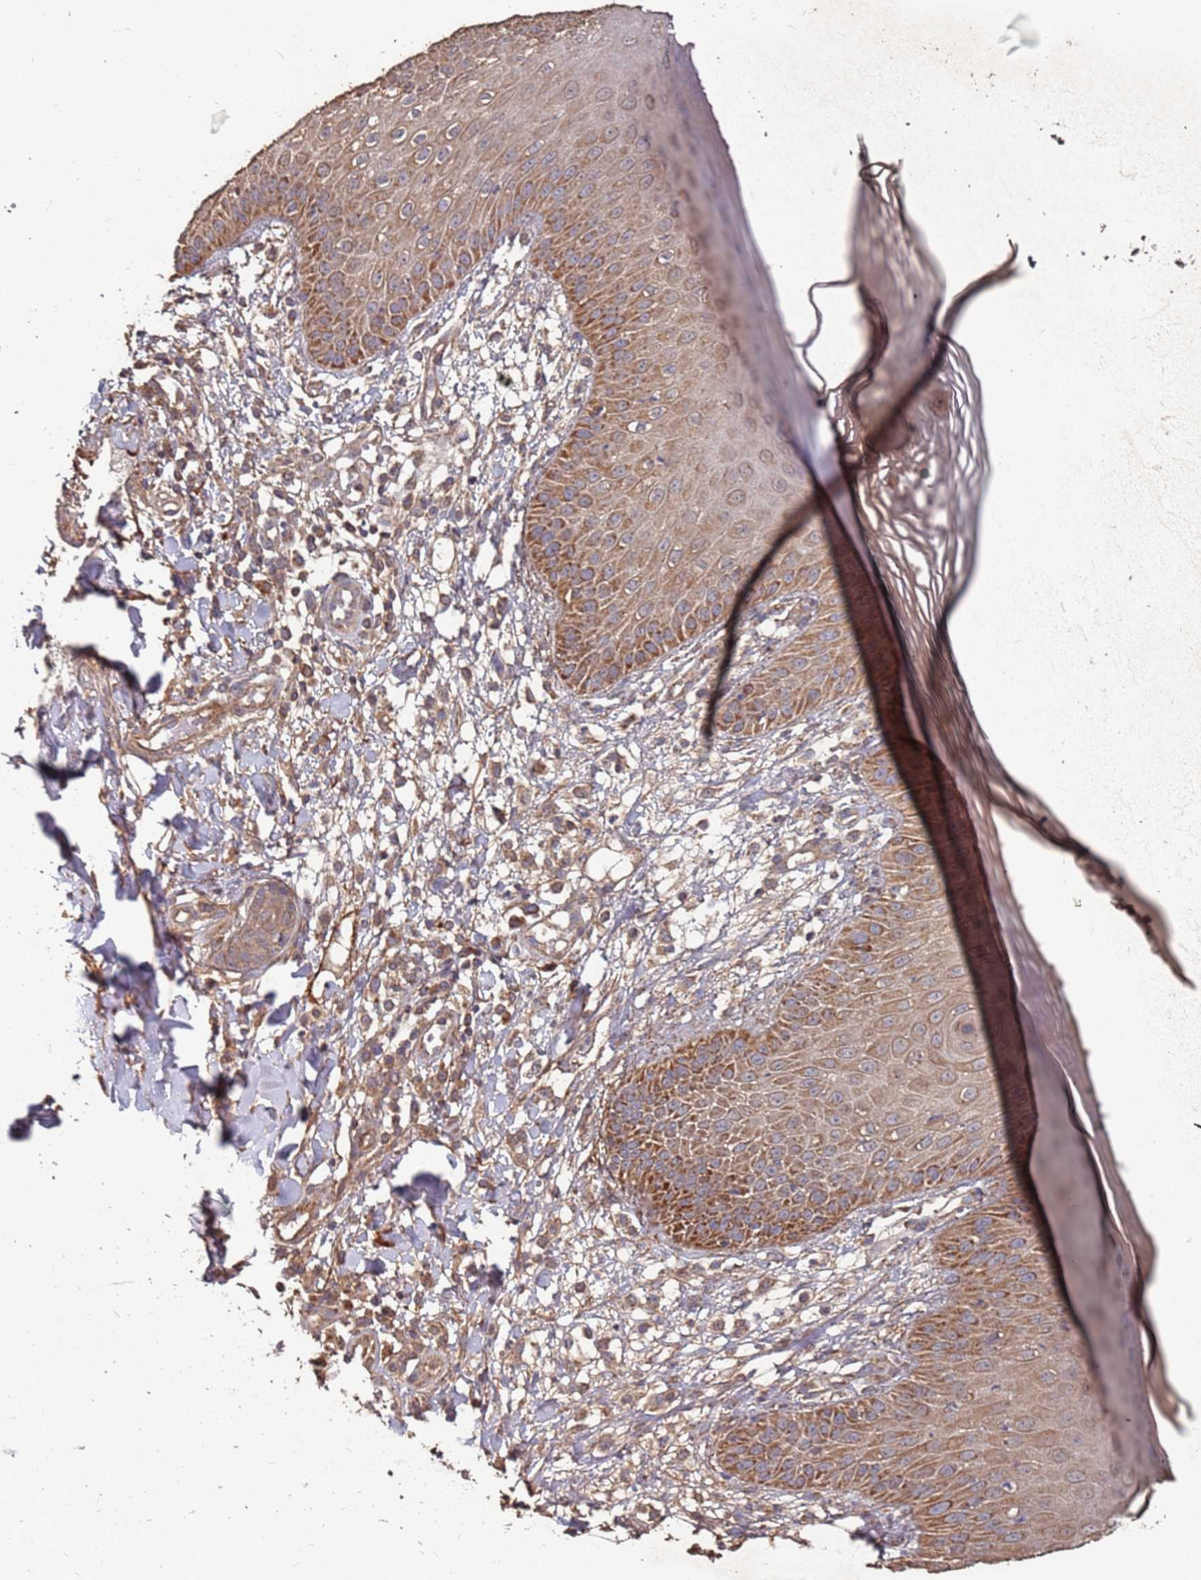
{"staining": {"intensity": "strong", "quantity": "25%-75%", "location": "cytoplasmic/membranous"}, "tissue": "skin", "cell_type": "Epidermal cells", "image_type": "normal", "snomed": [{"axis": "morphology", "description": "Normal tissue, NOS"}, {"axis": "morphology", "description": "Inflammation, NOS"}, {"axis": "topography", "description": "Soft tissue"}, {"axis": "topography", "description": "Anal"}], "caption": "About 25%-75% of epidermal cells in benign skin show strong cytoplasmic/membranous protein positivity as visualized by brown immunohistochemical staining.", "gene": "PRORP", "patient": {"sex": "female", "age": 15}}